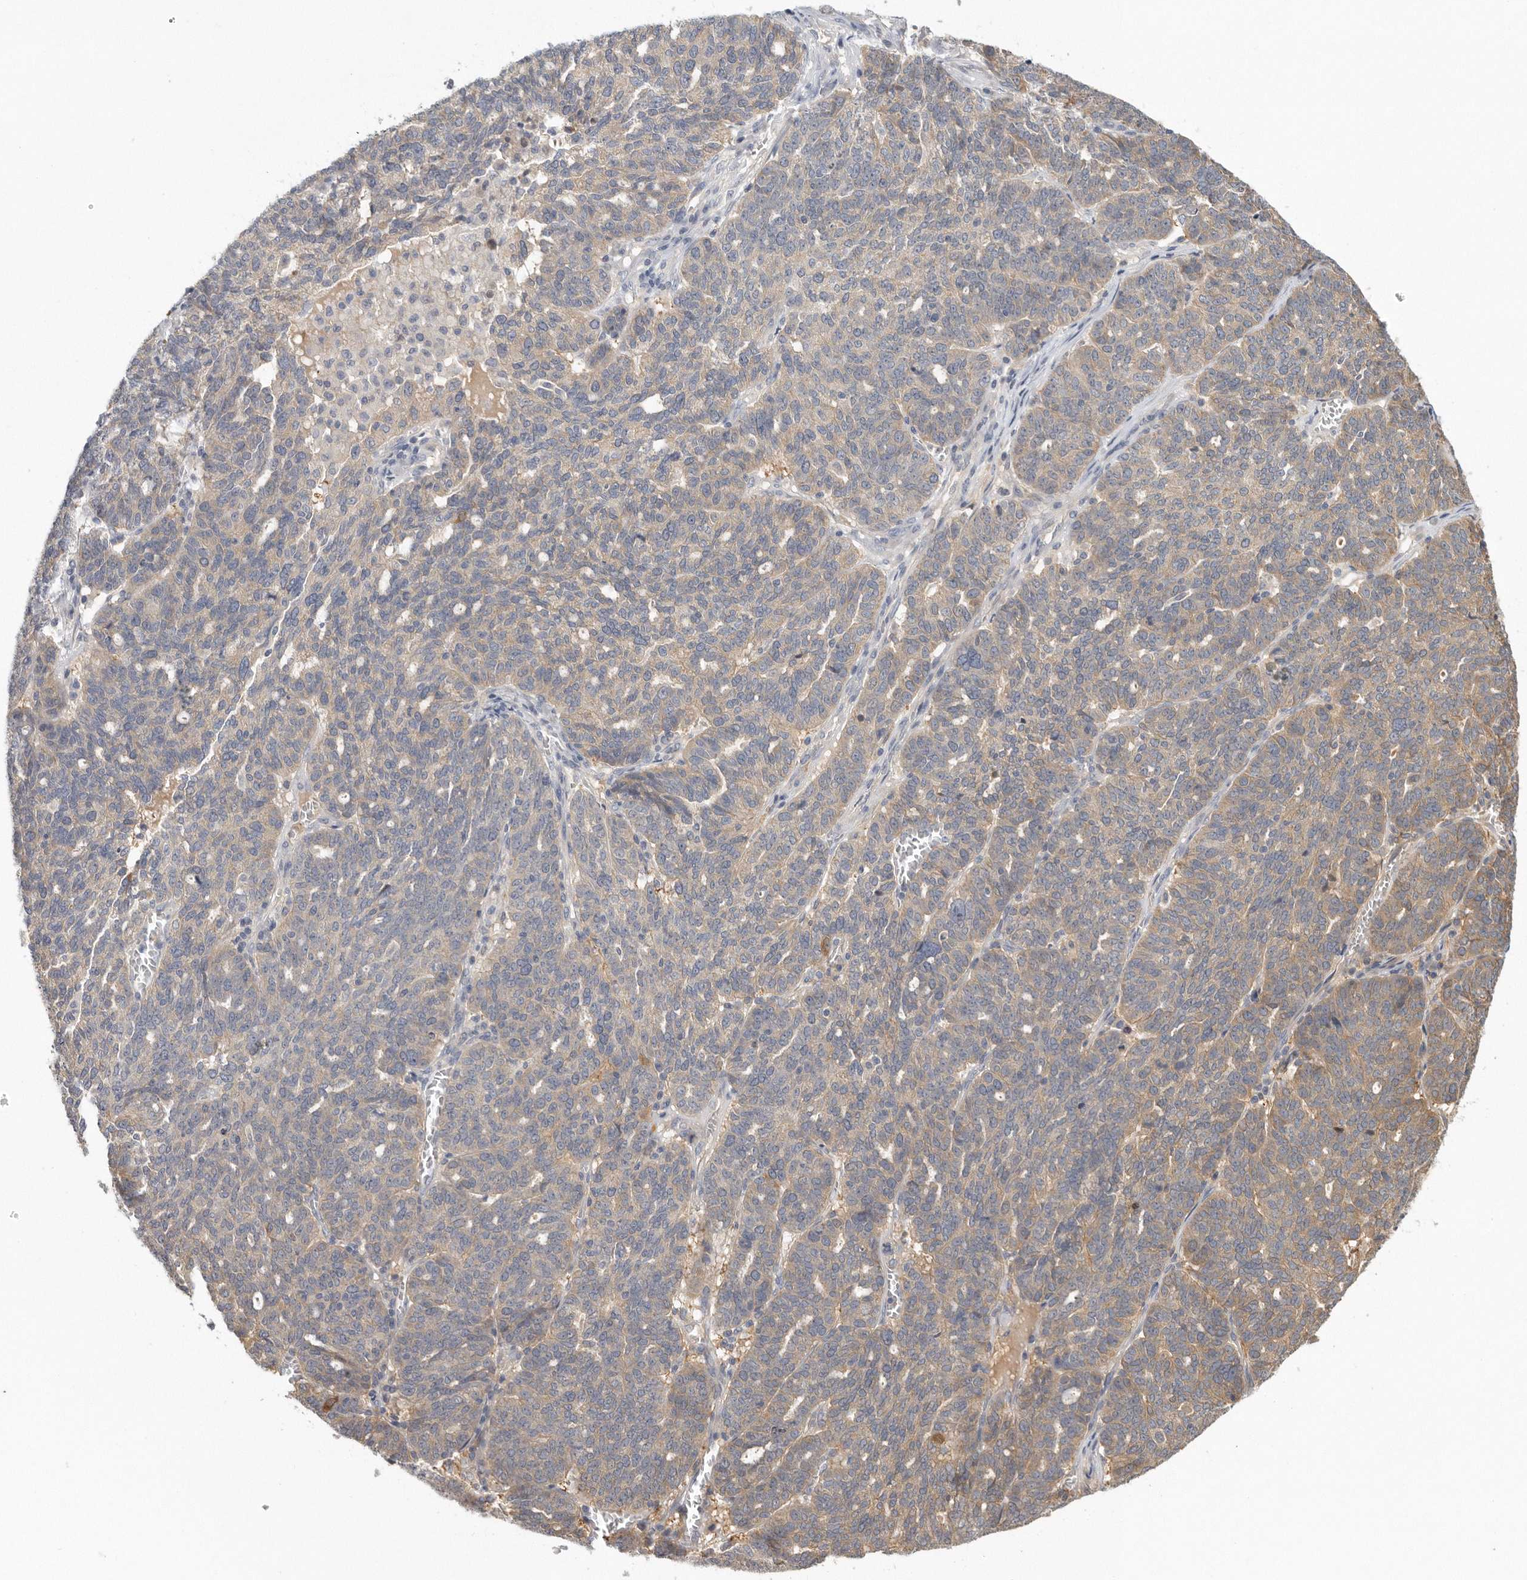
{"staining": {"intensity": "moderate", "quantity": "25%-75%", "location": "cytoplasmic/membranous"}, "tissue": "ovarian cancer", "cell_type": "Tumor cells", "image_type": "cancer", "snomed": [{"axis": "morphology", "description": "Cystadenocarcinoma, serous, NOS"}, {"axis": "topography", "description": "Ovary"}], "caption": "Brown immunohistochemical staining in human ovarian cancer demonstrates moderate cytoplasmic/membranous staining in about 25%-75% of tumor cells.", "gene": "CFAP298", "patient": {"sex": "female", "age": 59}}